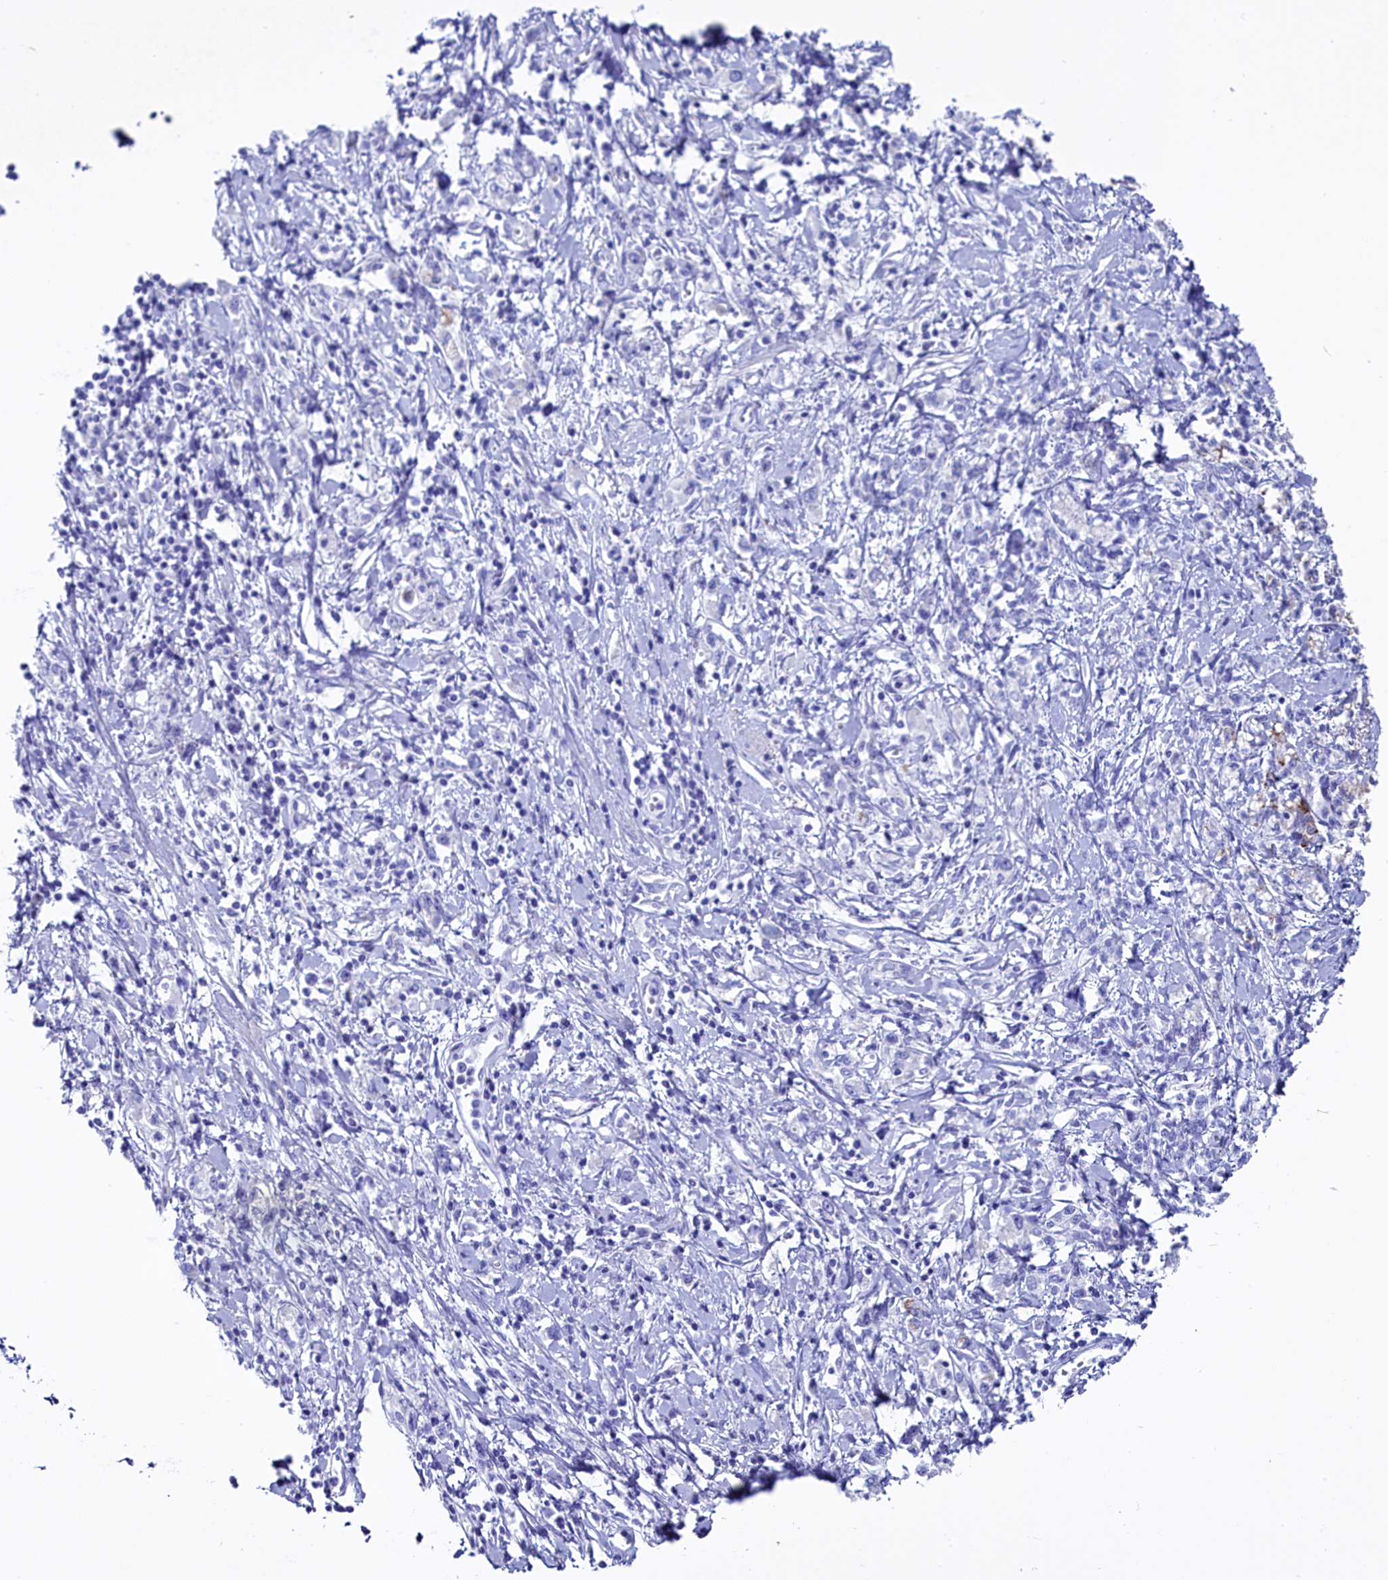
{"staining": {"intensity": "negative", "quantity": "none", "location": "none"}, "tissue": "stomach cancer", "cell_type": "Tumor cells", "image_type": "cancer", "snomed": [{"axis": "morphology", "description": "Adenocarcinoma, NOS"}, {"axis": "topography", "description": "Stomach"}], "caption": "This is an immunohistochemistry (IHC) micrograph of human stomach adenocarcinoma. There is no staining in tumor cells.", "gene": "ANKRD29", "patient": {"sex": "female", "age": 76}}